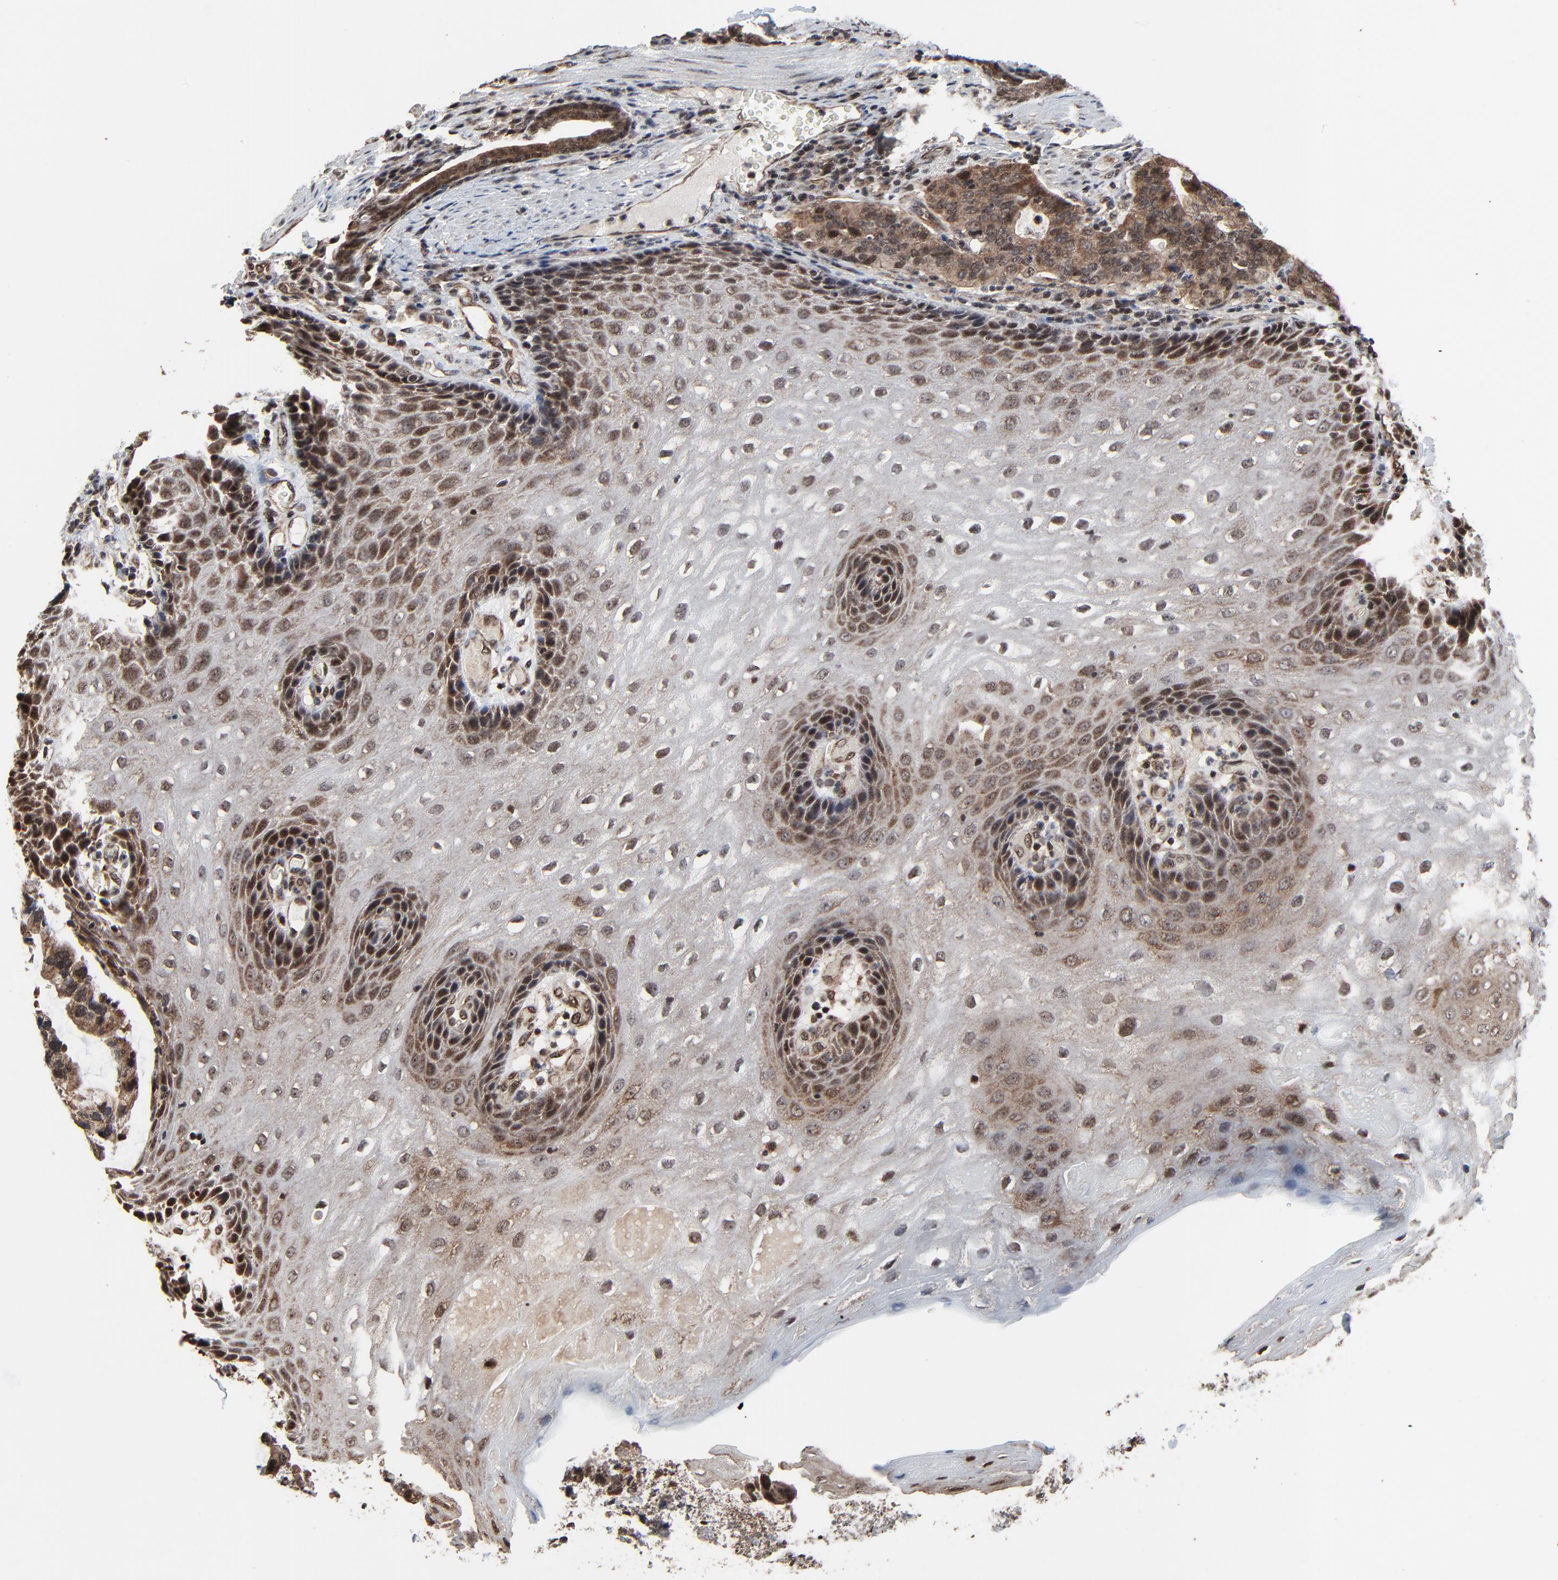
{"staining": {"intensity": "moderate", "quantity": ">75%", "location": "cytoplasmic/membranous,nuclear"}, "tissue": "stomach cancer", "cell_type": "Tumor cells", "image_type": "cancer", "snomed": [{"axis": "morphology", "description": "Adenocarcinoma, NOS"}, {"axis": "topography", "description": "Esophagus"}, {"axis": "topography", "description": "Stomach"}], "caption": "The image displays a brown stain indicating the presence of a protein in the cytoplasmic/membranous and nuclear of tumor cells in stomach cancer.", "gene": "RHOJ", "patient": {"sex": "male", "age": 74}}